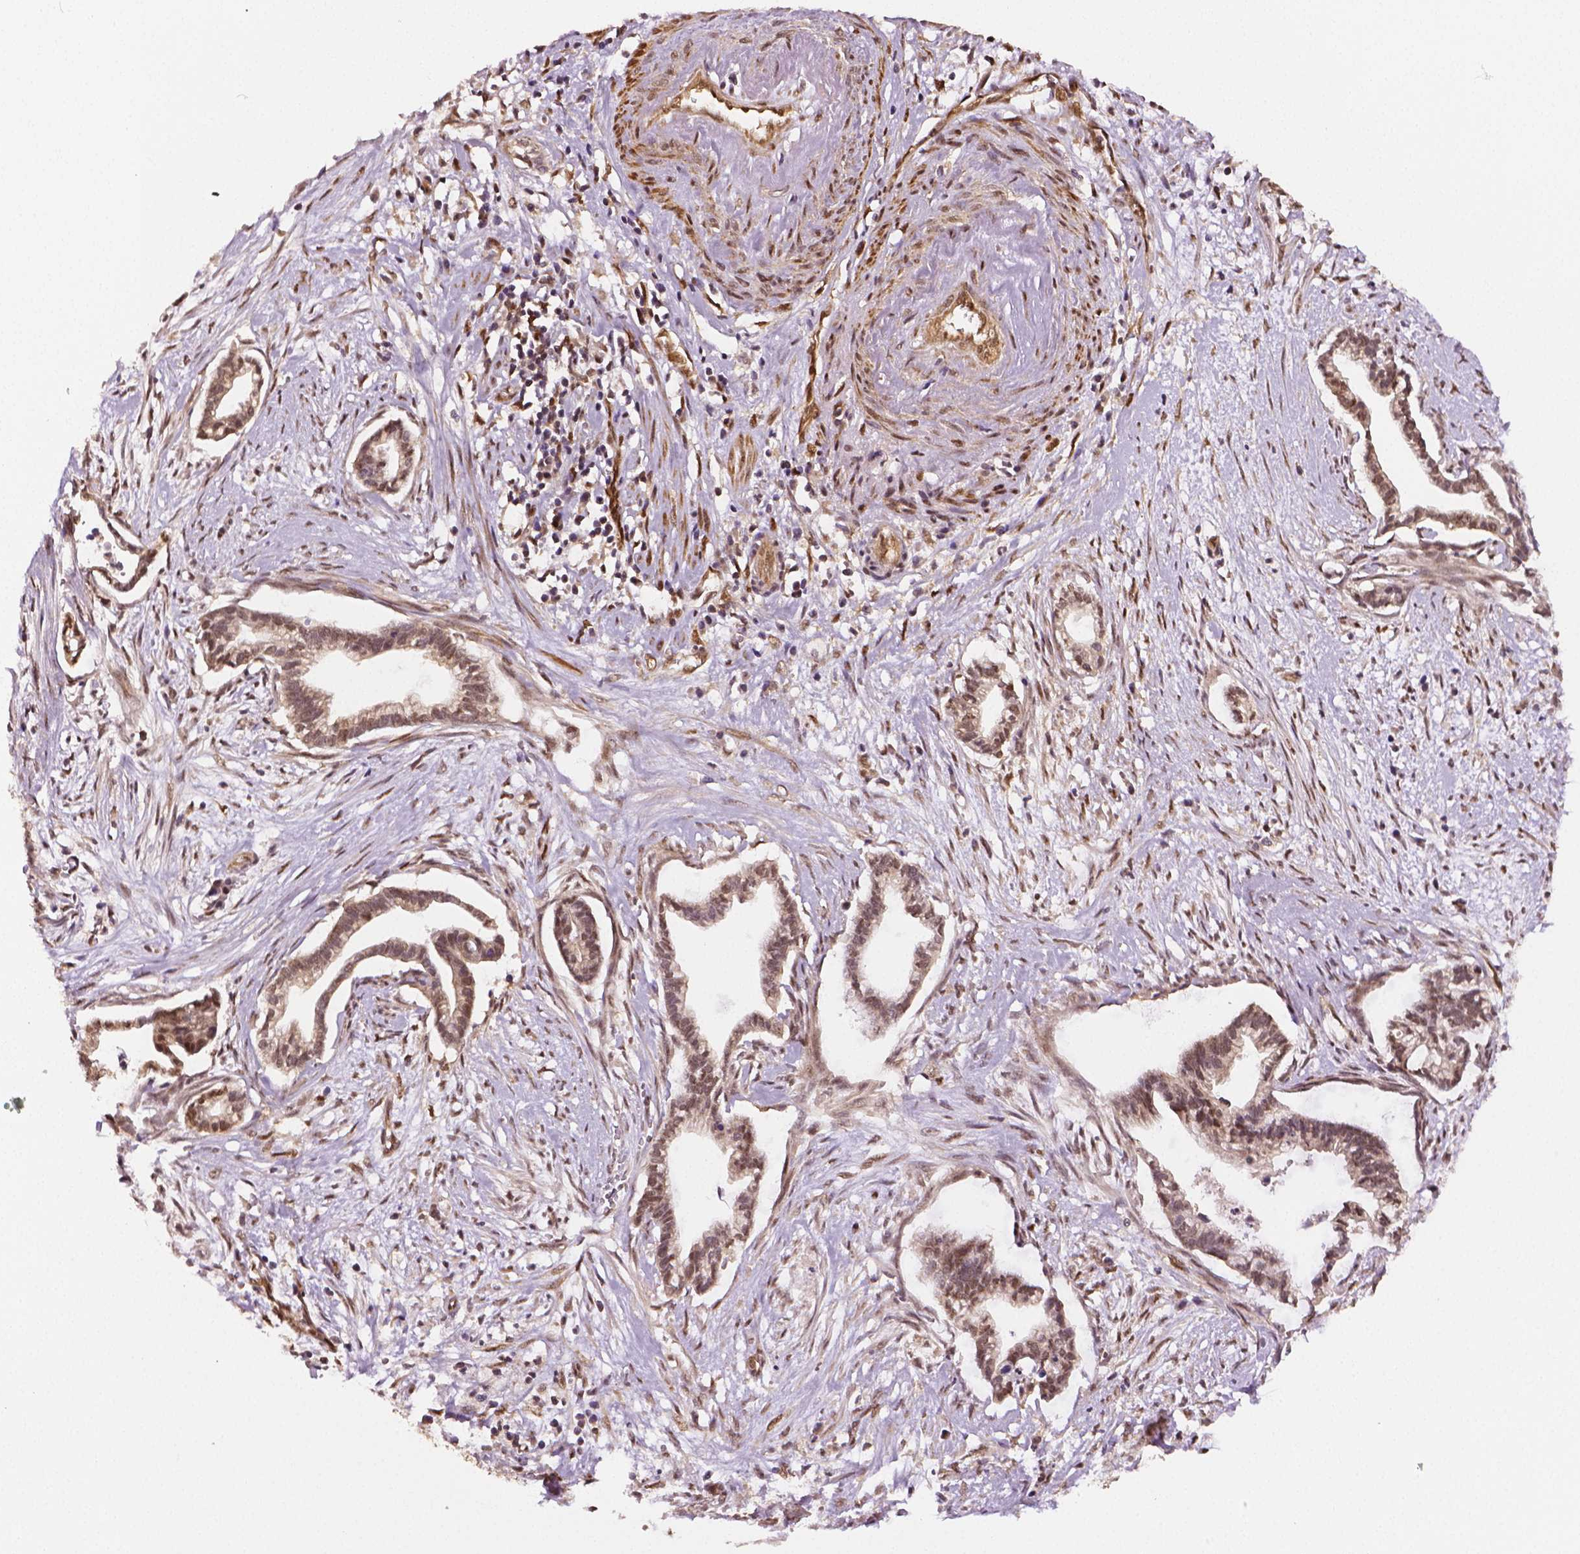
{"staining": {"intensity": "weak", "quantity": ">75%", "location": "cytoplasmic/membranous,nuclear"}, "tissue": "cervical cancer", "cell_type": "Tumor cells", "image_type": "cancer", "snomed": [{"axis": "morphology", "description": "Adenocarcinoma, NOS"}, {"axis": "topography", "description": "Cervix"}], "caption": "Immunohistochemical staining of cervical cancer (adenocarcinoma) shows weak cytoplasmic/membranous and nuclear protein staining in approximately >75% of tumor cells. (DAB IHC with brightfield microscopy, high magnification).", "gene": "STAT3", "patient": {"sex": "female", "age": 62}}